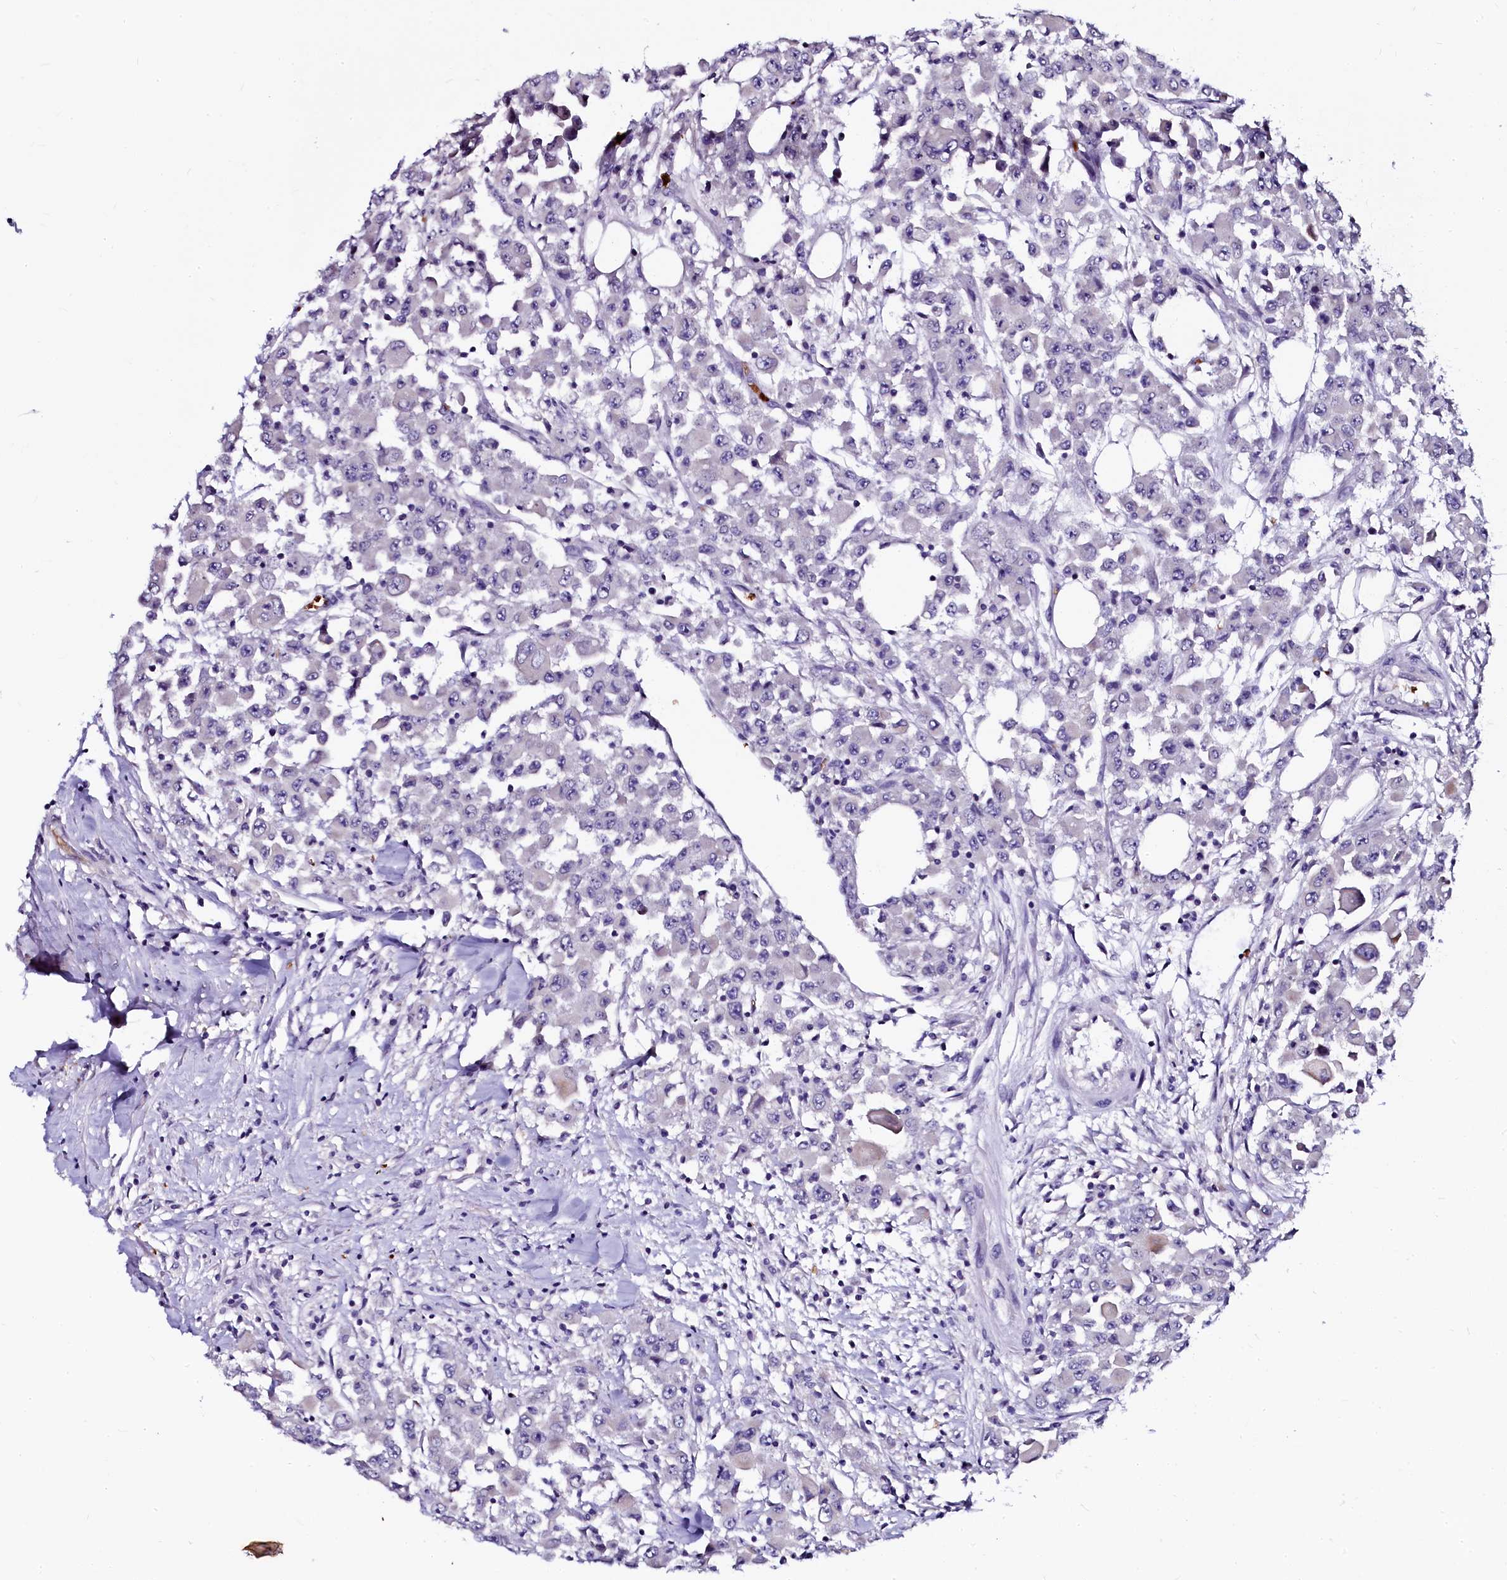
{"staining": {"intensity": "negative", "quantity": "none", "location": "none"}, "tissue": "colorectal cancer", "cell_type": "Tumor cells", "image_type": "cancer", "snomed": [{"axis": "morphology", "description": "Adenocarcinoma, NOS"}, {"axis": "topography", "description": "Colon"}], "caption": "Immunohistochemistry (IHC) histopathology image of neoplastic tissue: colorectal cancer (adenocarcinoma) stained with DAB (3,3'-diaminobenzidine) shows no significant protein expression in tumor cells. Nuclei are stained in blue.", "gene": "CTDSPL2", "patient": {"sex": "male", "age": 51}}